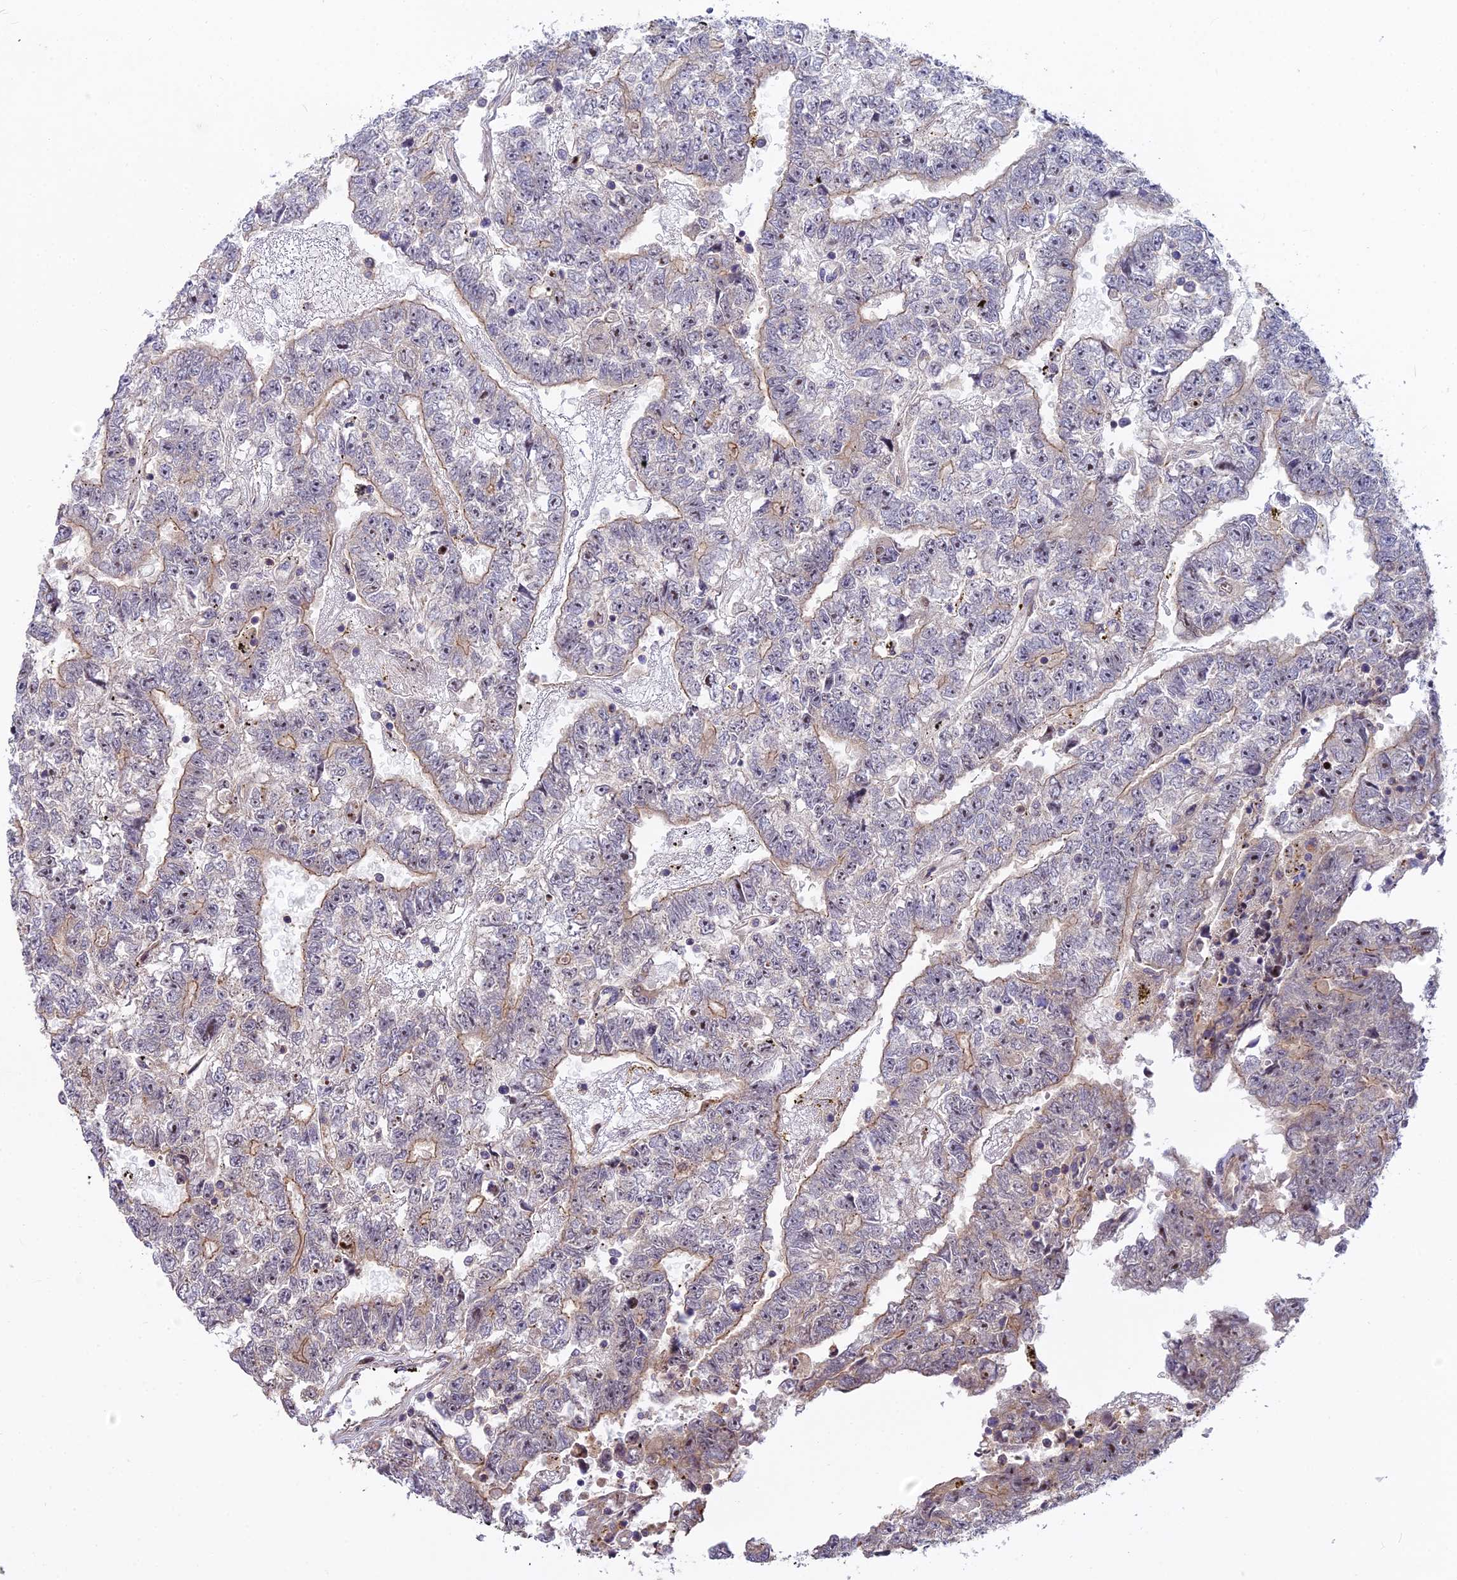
{"staining": {"intensity": "weak", "quantity": "25%-75%", "location": "cytoplasmic/membranous"}, "tissue": "testis cancer", "cell_type": "Tumor cells", "image_type": "cancer", "snomed": [{"axis": "morphology", "description": "Carcinoma, Embryonal, NOS"}, {"axis": "topography", "description": "Testis"}], "caption": "Protein expression by immunohistochemistry exhibits weak cytoplasmic/membranous positivity in approximately 25%-75% of tumor cells in testis cancer (embryonal carcinoma). (Brightfield microscopy of DAB IHC at high magnification).", "gene": "TCEA3", "patient": {"sex": "male", "age": 25}}